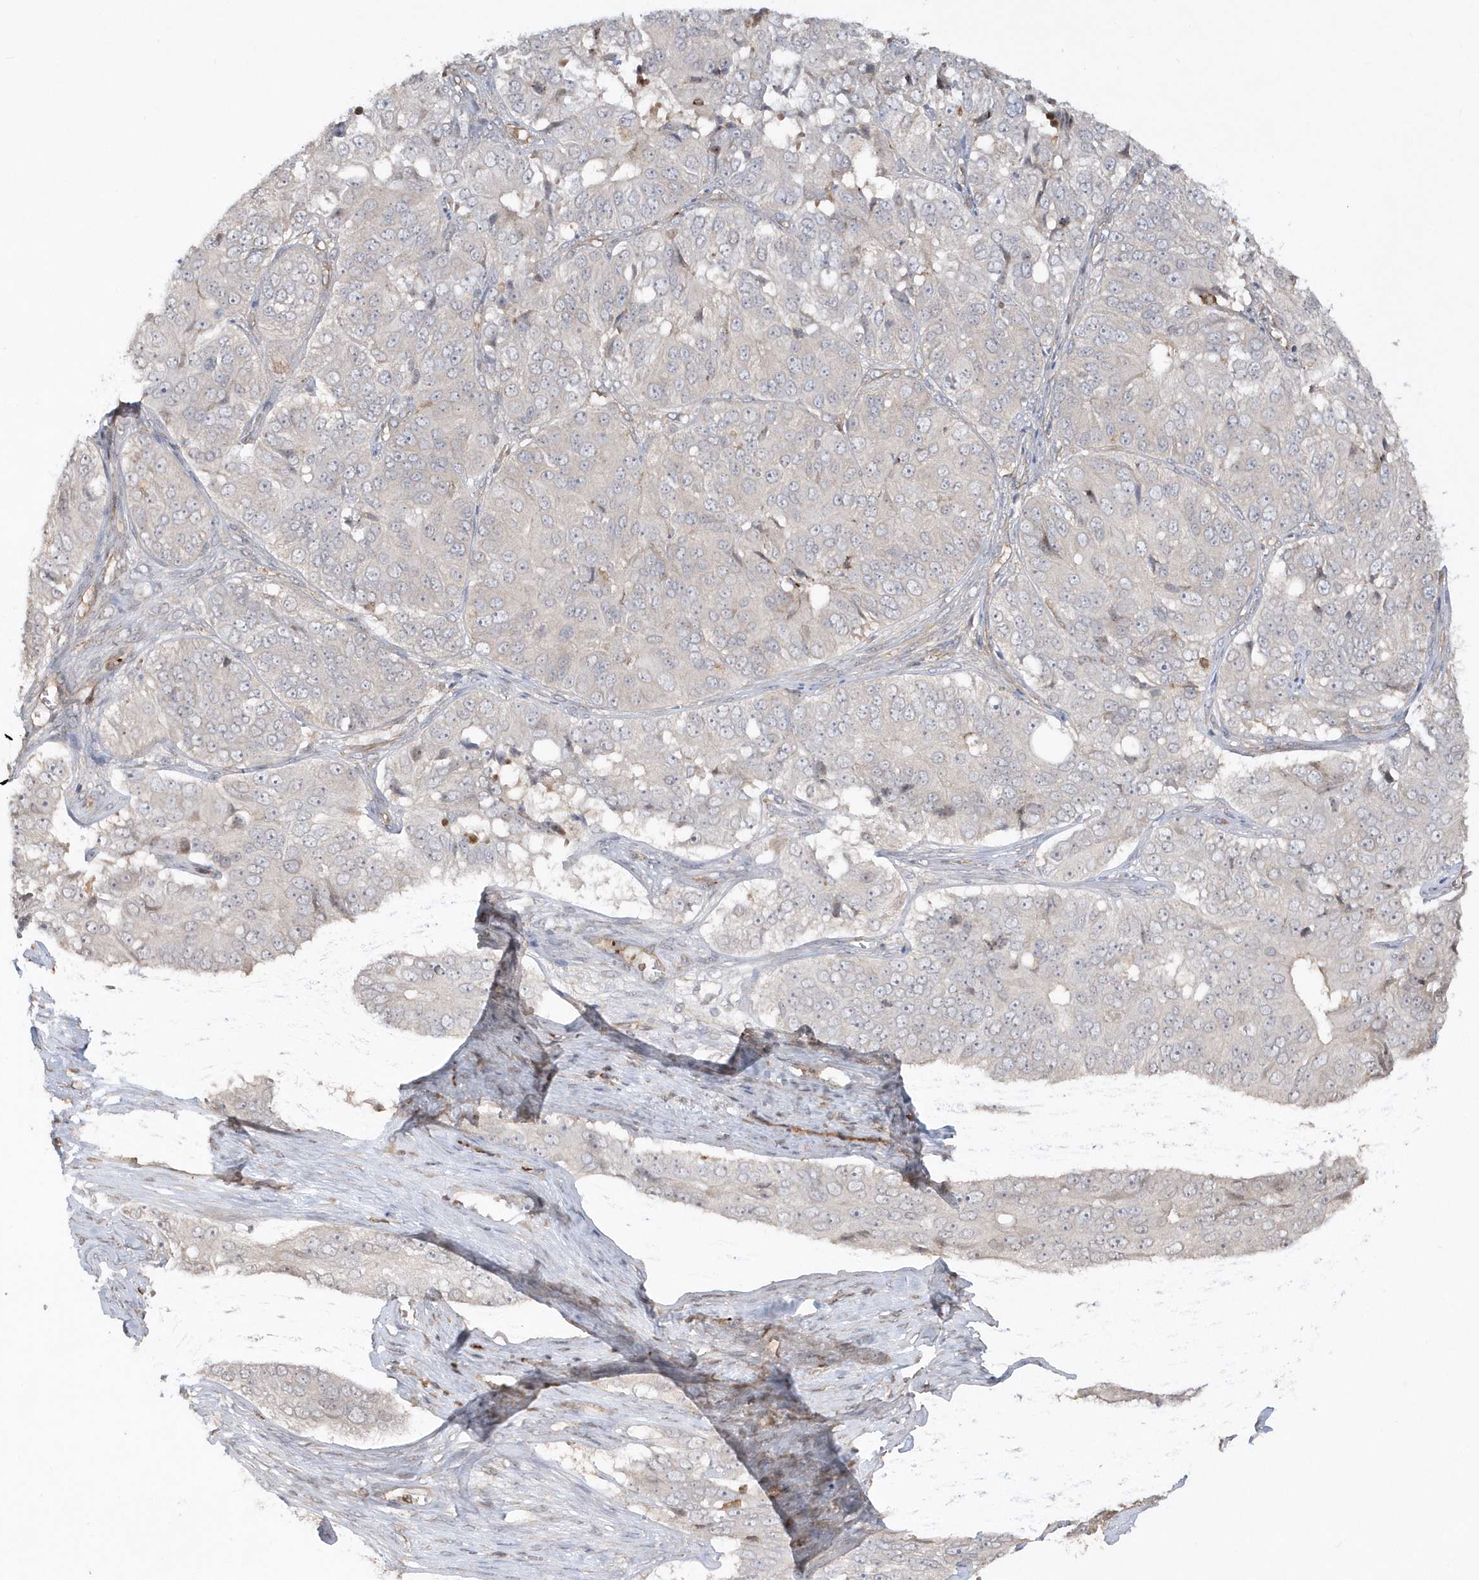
{"staining": {"intensity": "negative", "quantity": "none", "location": "none"}, "tissue": "ovarian cancer", "cell_type": "Tumor cells", "image_type": "cancer", "snomed": [{"axis": "morphology", "description": "Carcinoma, endometroid"}, {"axis": "topography", "description": "Ovary"}], "caption": "Ovarian cancer was stained to show a protein in brown. There is no significant expression in tumor cells. (Immunohistochemistry (ihc), brightfield microscopy, high magnification).", "gene": "BSN", "patient": {"sex": "female", "age": 51}}